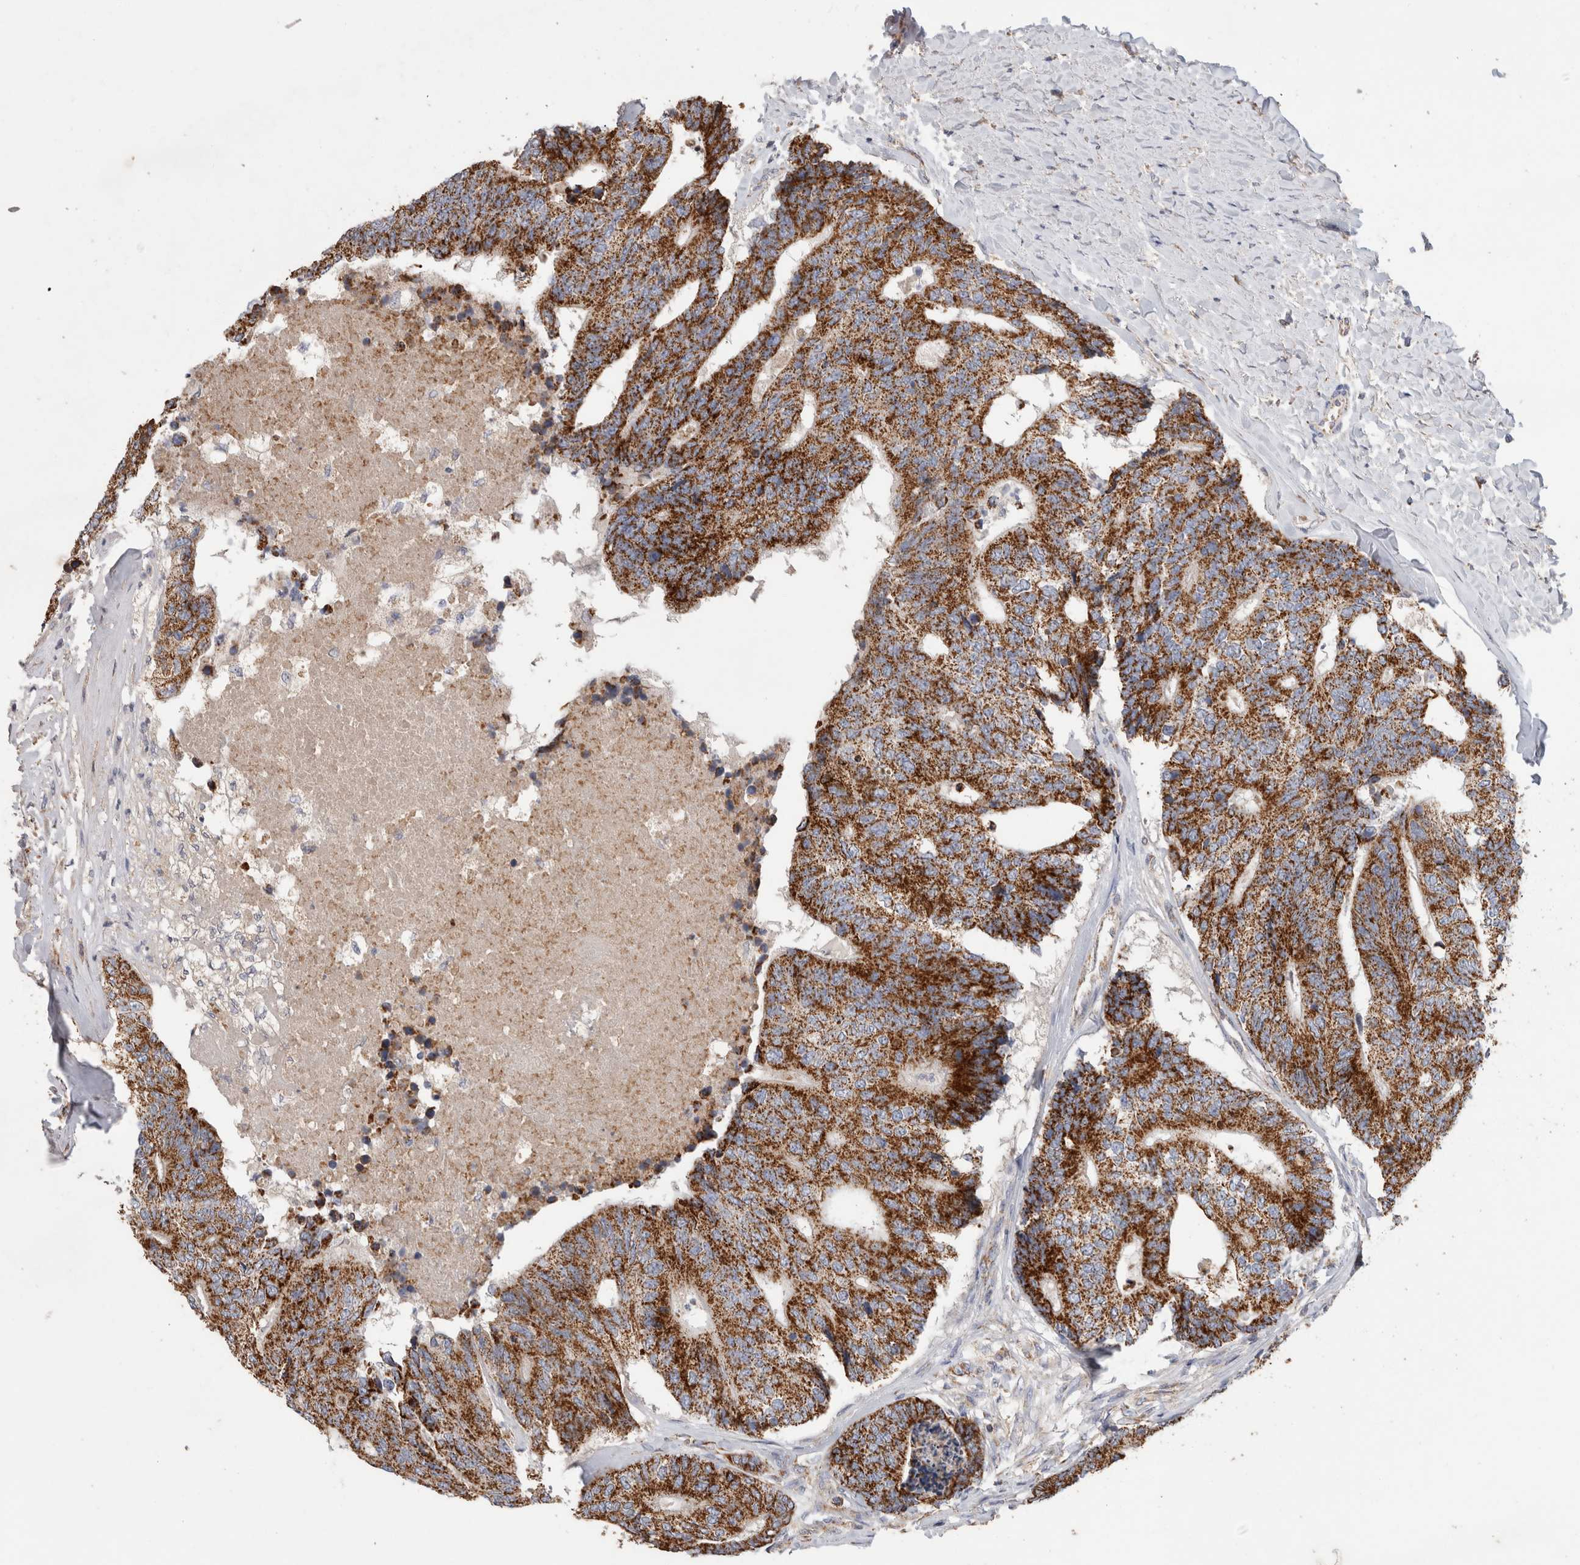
{"staining": {"intensity": "strong", "quantity": ">75%", "location": "cytoplasmic/membranous"}, "tissue": "colorectal cancer", "cell_type": "Tumor cells", "image_type": "cancer", "snomed": [{"axis": "morphology", "description": "Adenocarcinoma, NOS"}, {"axis": "topography", "description": "Colon"}], "caption": "There is high levels of strong cytoplasmic/membranous staining in tumor cells of colorectal cancer, as demonstrated by immunohistochemical staining (brown color).", "gene": "IARS2", "patient": {"sex": "female", "age": 67}}